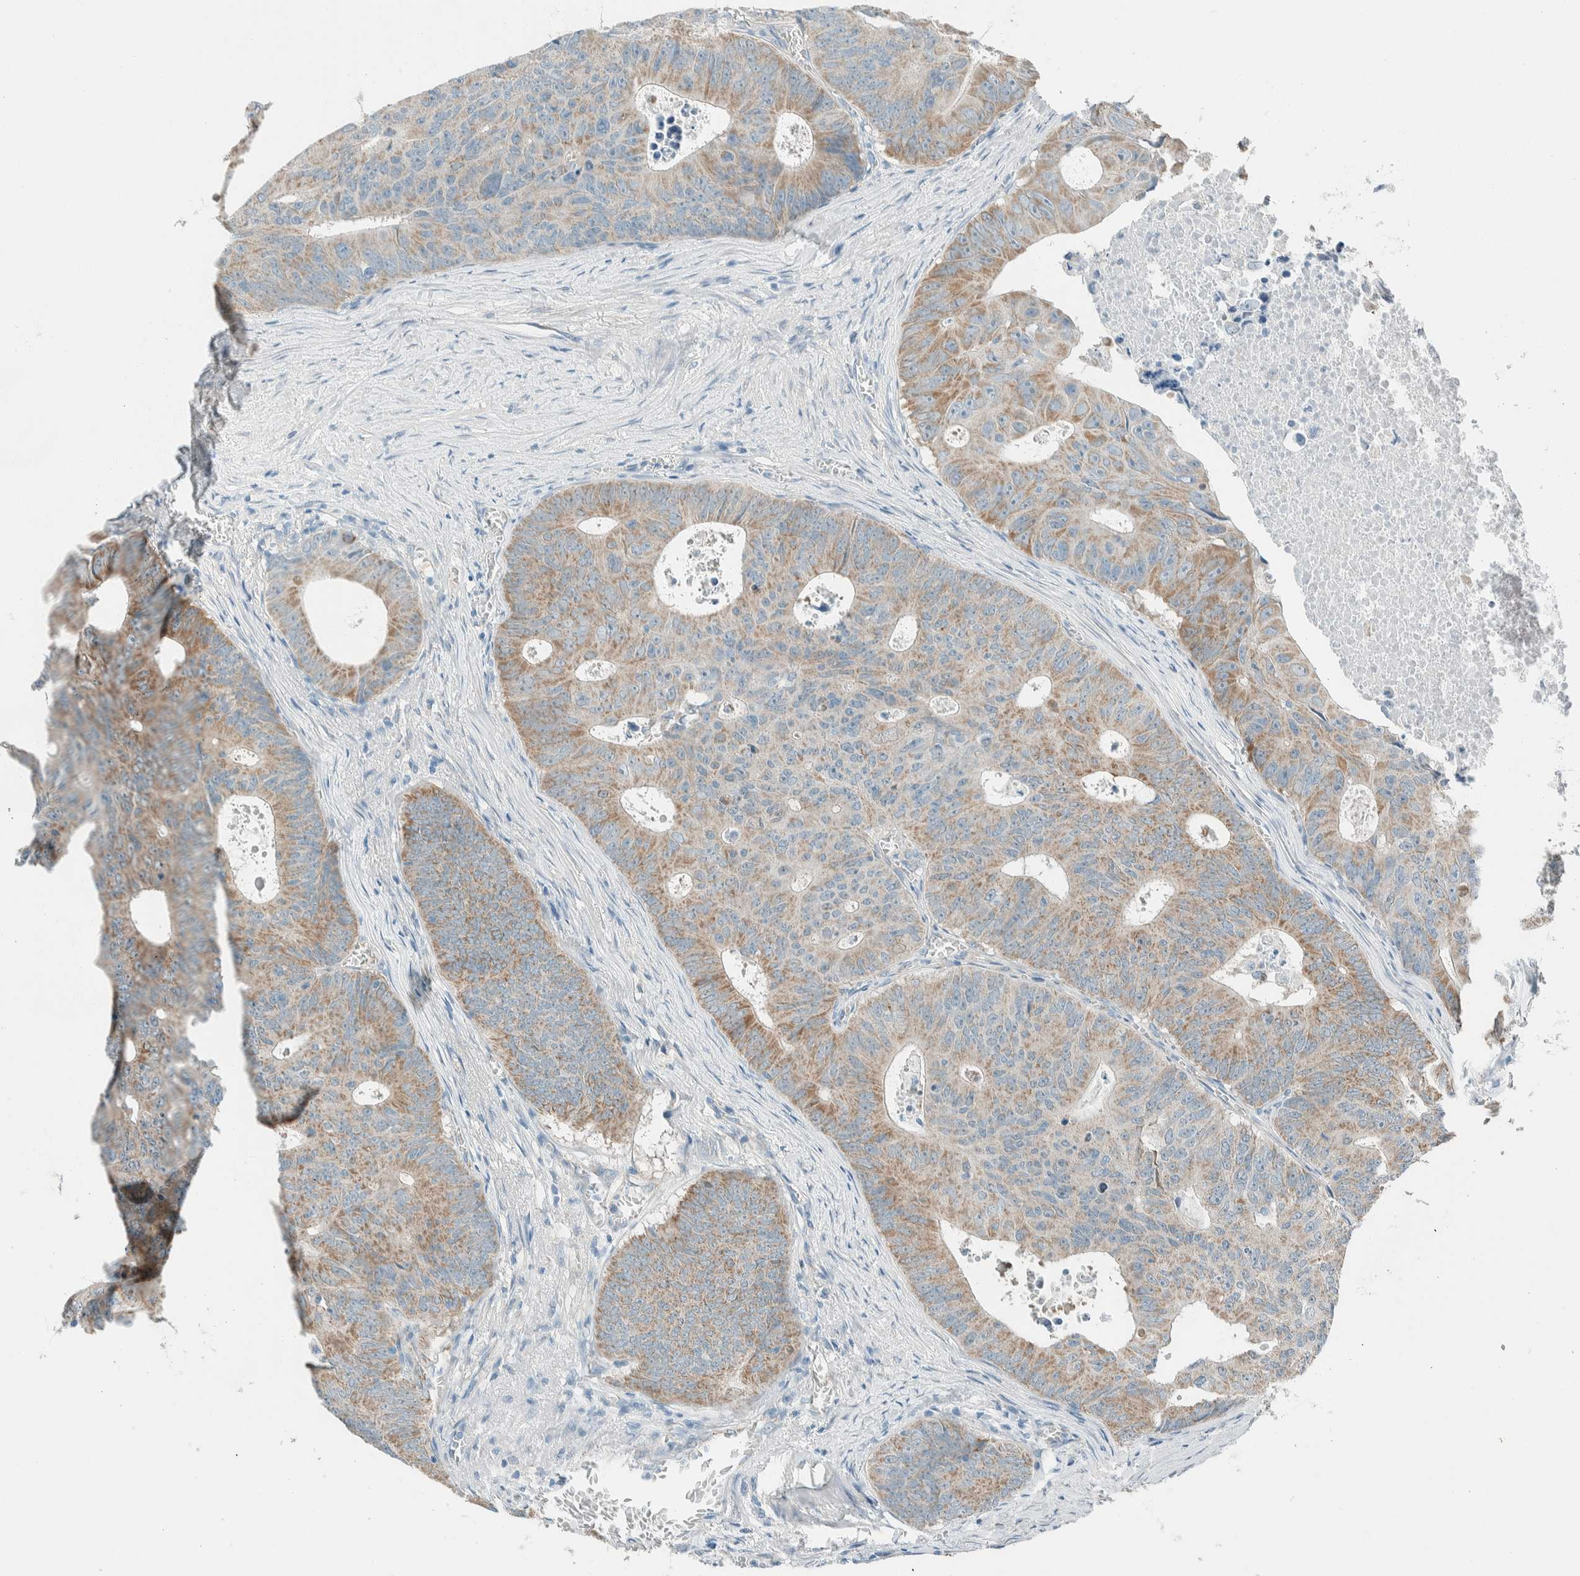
{"staining": {"intensity": "moderate", "quantity": "25%-75%", "location": "cytoplasmic/membranous"}, "tissue": "colorectal cancer", "cell_type": "Tumor cells", "image_type": "cancer", "snomed": [{"axis": "morphology", "description": "Adenocarcinoma, NOS"}, {"axis": "topography", "description": "Colon"}], "caption": "Protein staining of colorectal cancer tissue reveals moderate cytoplasmic/membranous staining in approximately 25%-75% of tumor cells. (IHC, brightfield microscopy, high magnification).", "gene": "ALDH7A1", "patient": {"sex": "male", "age": 87}}